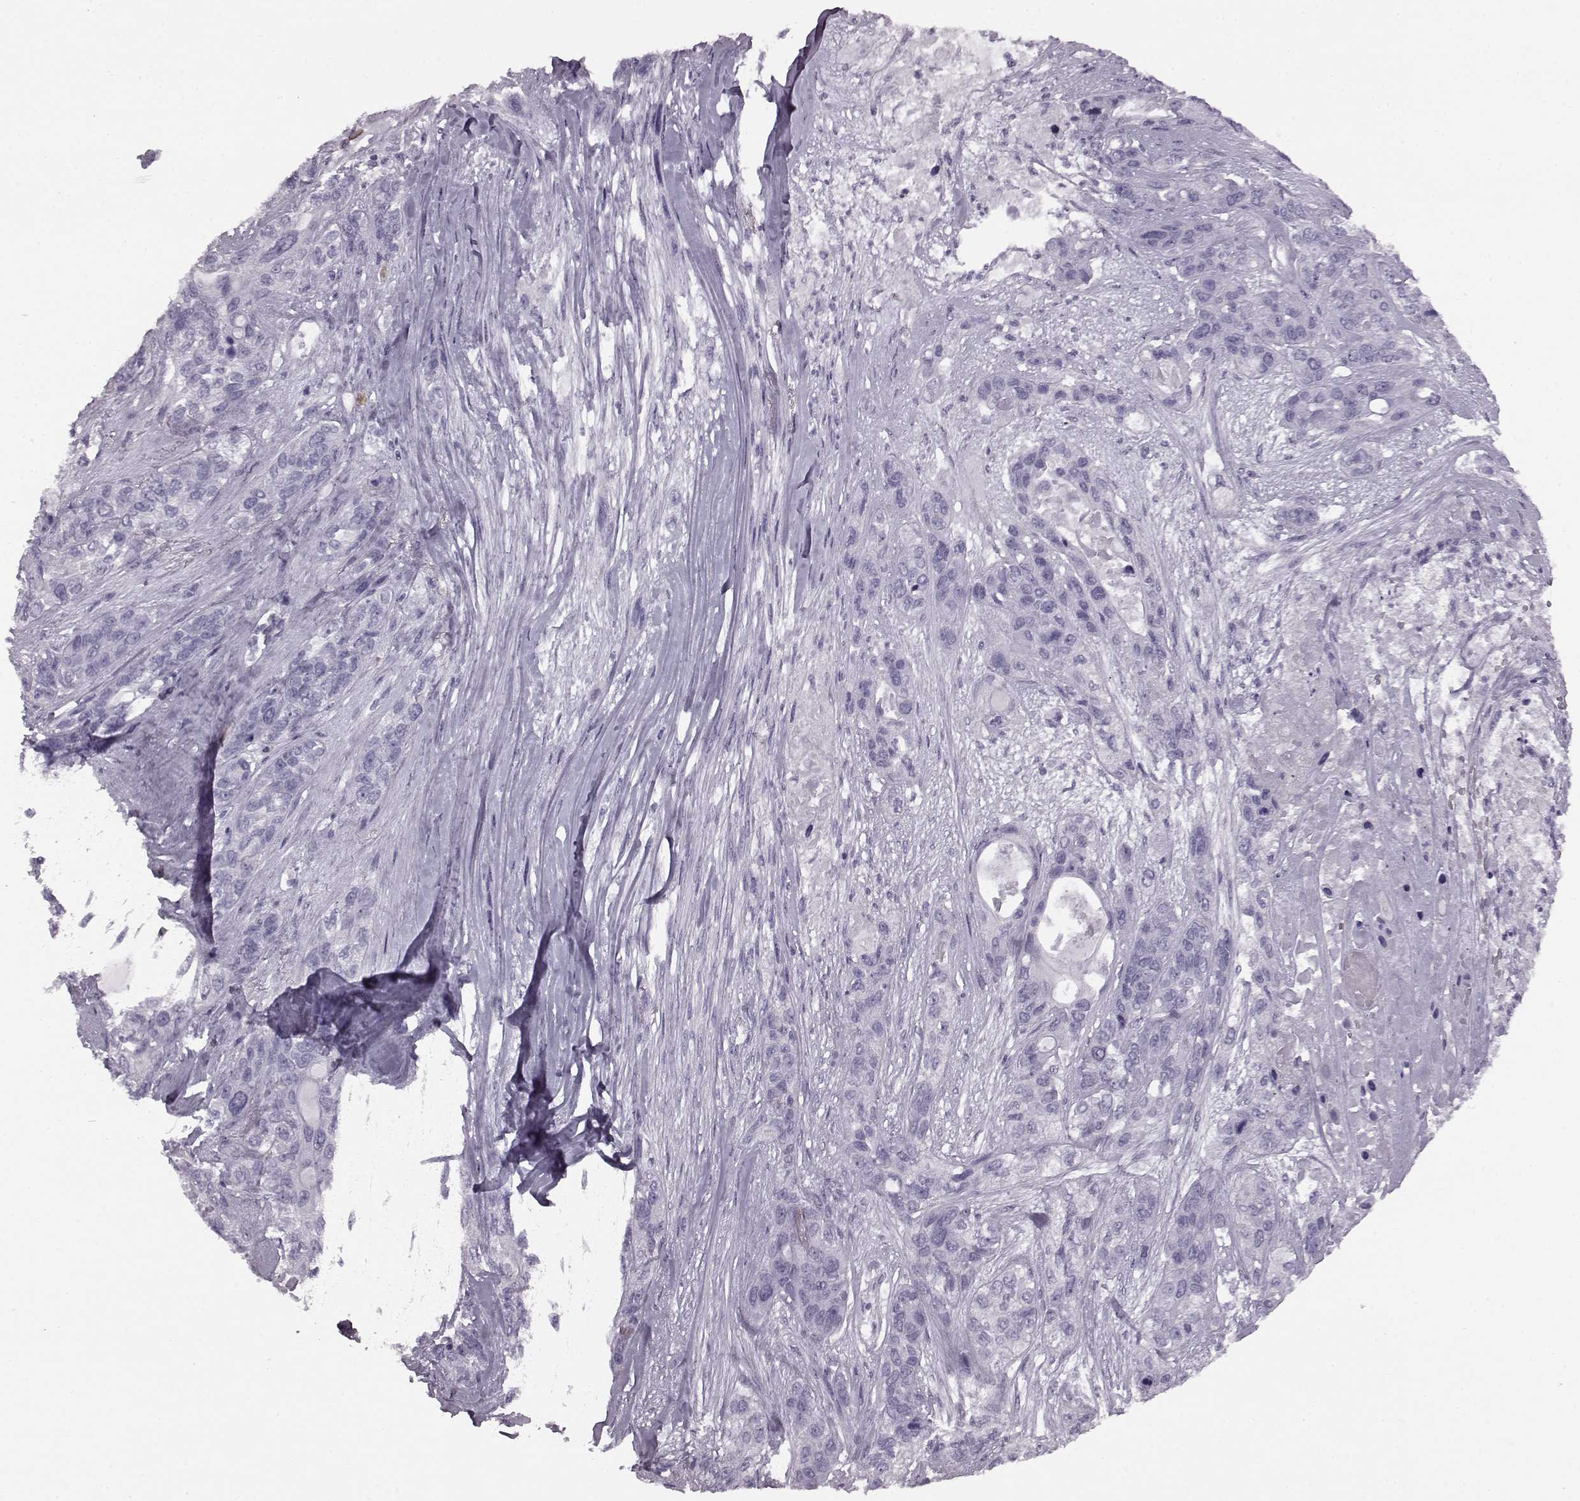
{"staining": {"intensity": "negative", "quantity": "none", "location": "none"}, "tissue": "lung cancer", "cell_type": "Tumor cells", "image_type": "cancer", "snomed": [{"axis": "morphology", "description": "Squamous cell carcinoma, NOS"}, {"axis": "topography", "description": "Lung"}], "caption": "Photomicrograph shows no significant protein staining in tumor cells of squamous cell carcinoma (lung).", "gene": "JSRP1", "patient": {"sex": "female", "age": 70}}